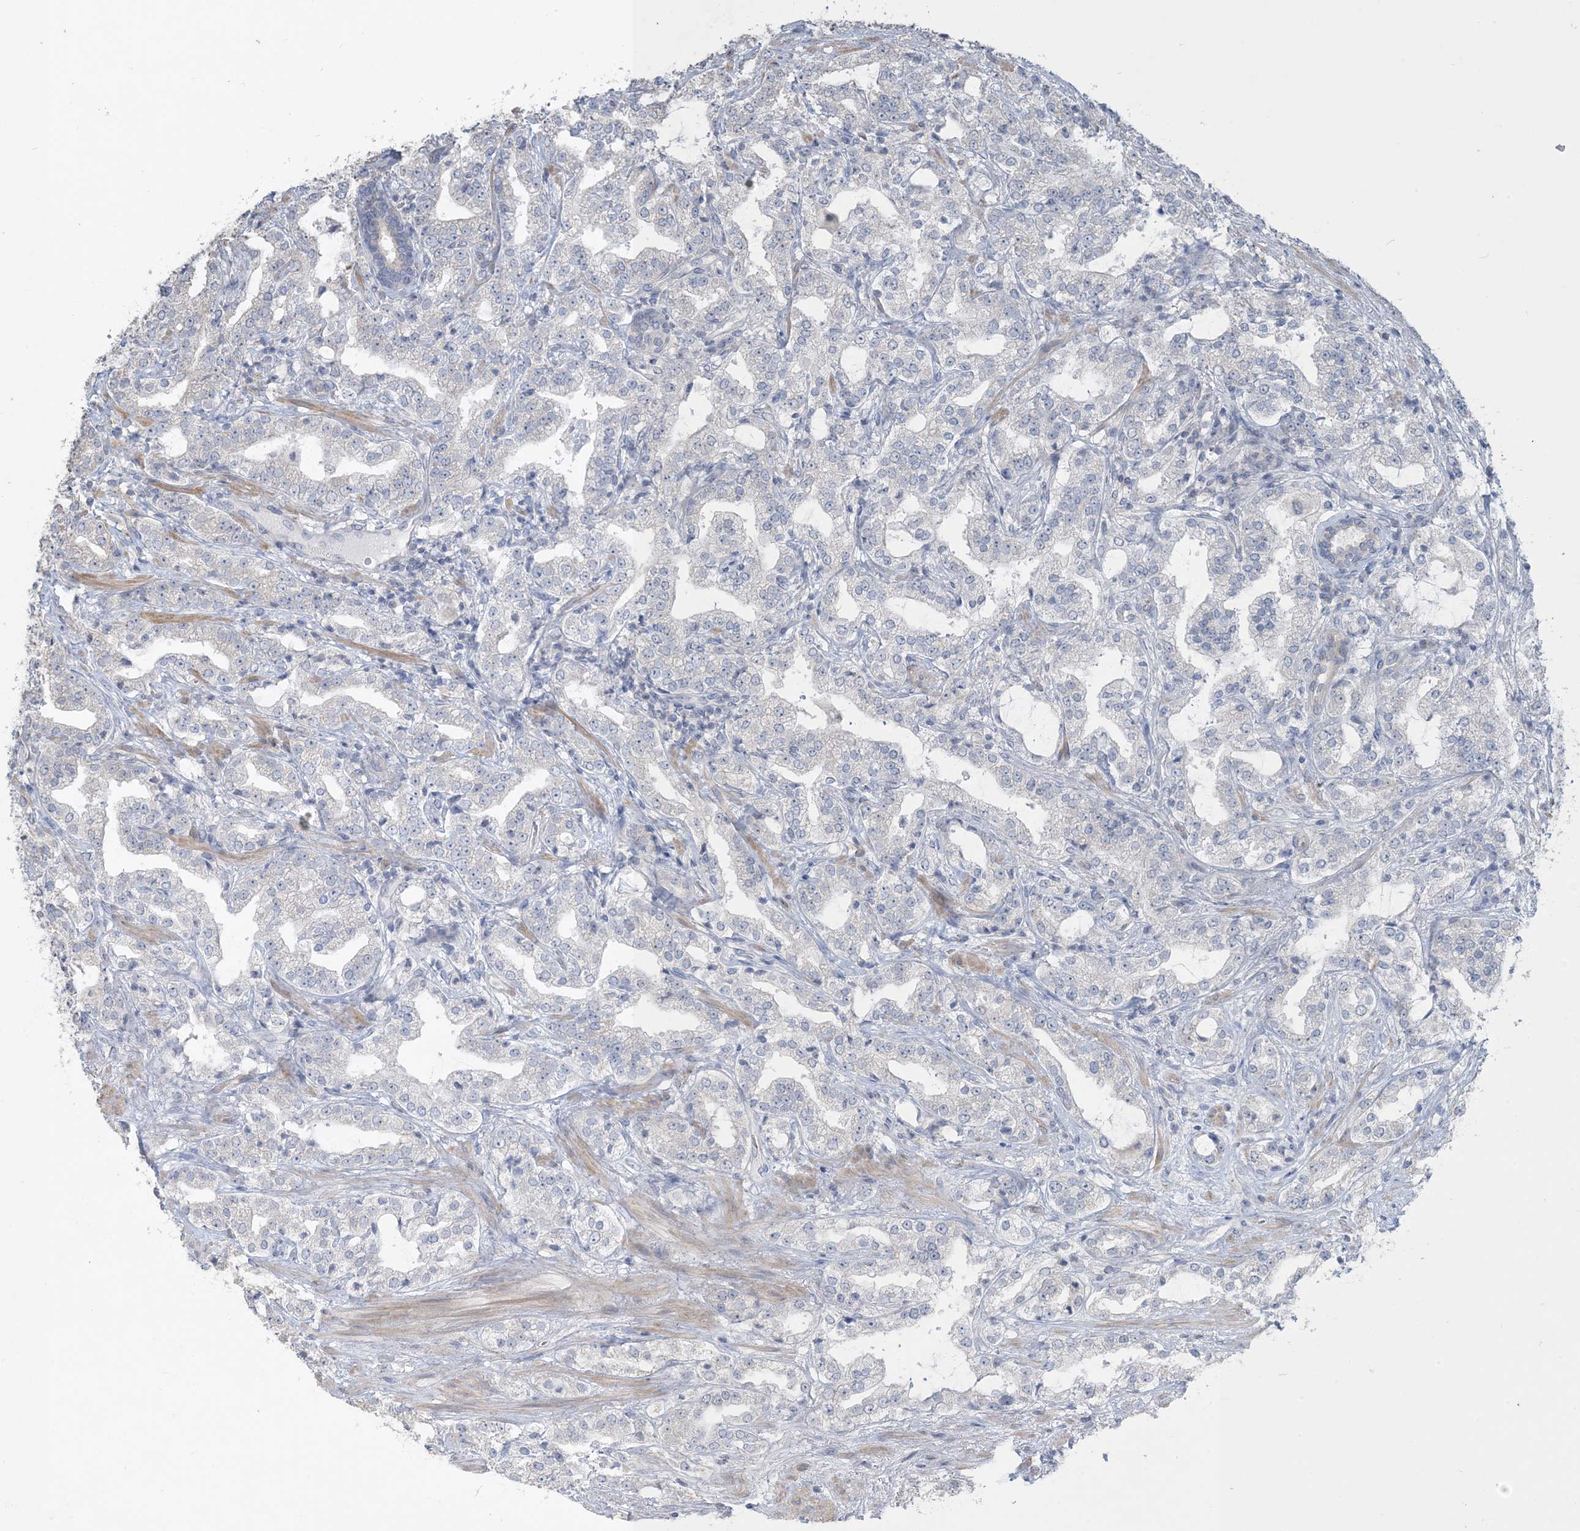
{"staining": {"intensity": "negative", "quantity": "none", "location": "none"}, "tissue": "prostate cancer", "cell_type": "Tumor cells", "image_type": "cancer", "snomed": [{"axis": "morphology", "description": "Adenocarcinoma, High grade"}, {"axis": "topography", "description": "Prostate"}], "caption": "IHC of human prostate cancer (high-grade adenocarcinoma) shows no expression in tumor cells.", "gene": "NPHS2", "patient": {"sex": "male", "age": 64}}